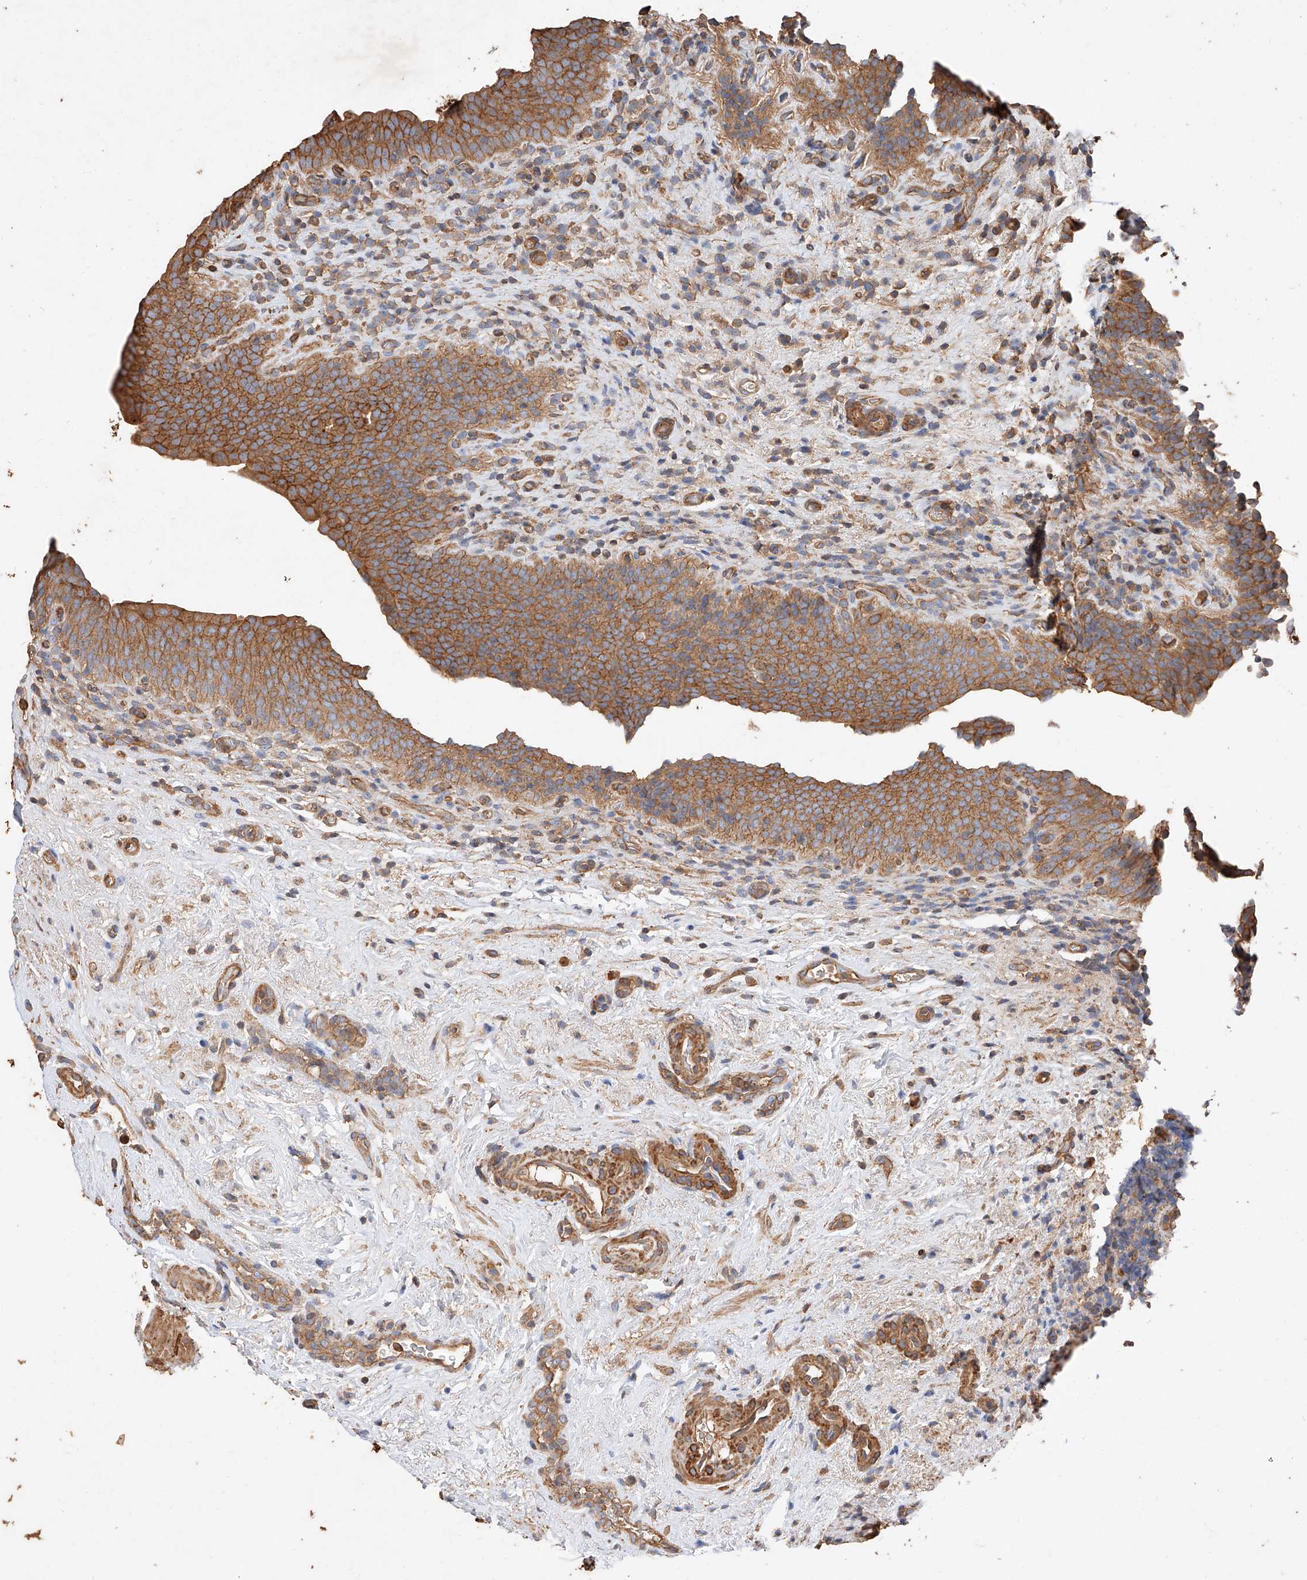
{"staining": {"intensity": "moderate", "quantity": ">75%", "location": "cytoplasmic/membranous"}, "tissue": "urinary bladder", "cell_type": "Urothelial cells", "image_type": "normal", "snomed": [{"axis": "morphology", "description": "Normal tissue, NOS"}, {"axis": "topography", "description": "Urinary bladder"}], "caption": "Urothelial cells demonstrate moderate cytoplasmic/membranous expression in approximately >75% of cells in normal urinary bladder.", "gene": "GHDC", "patient": {"sex": "male", "age": 83}}